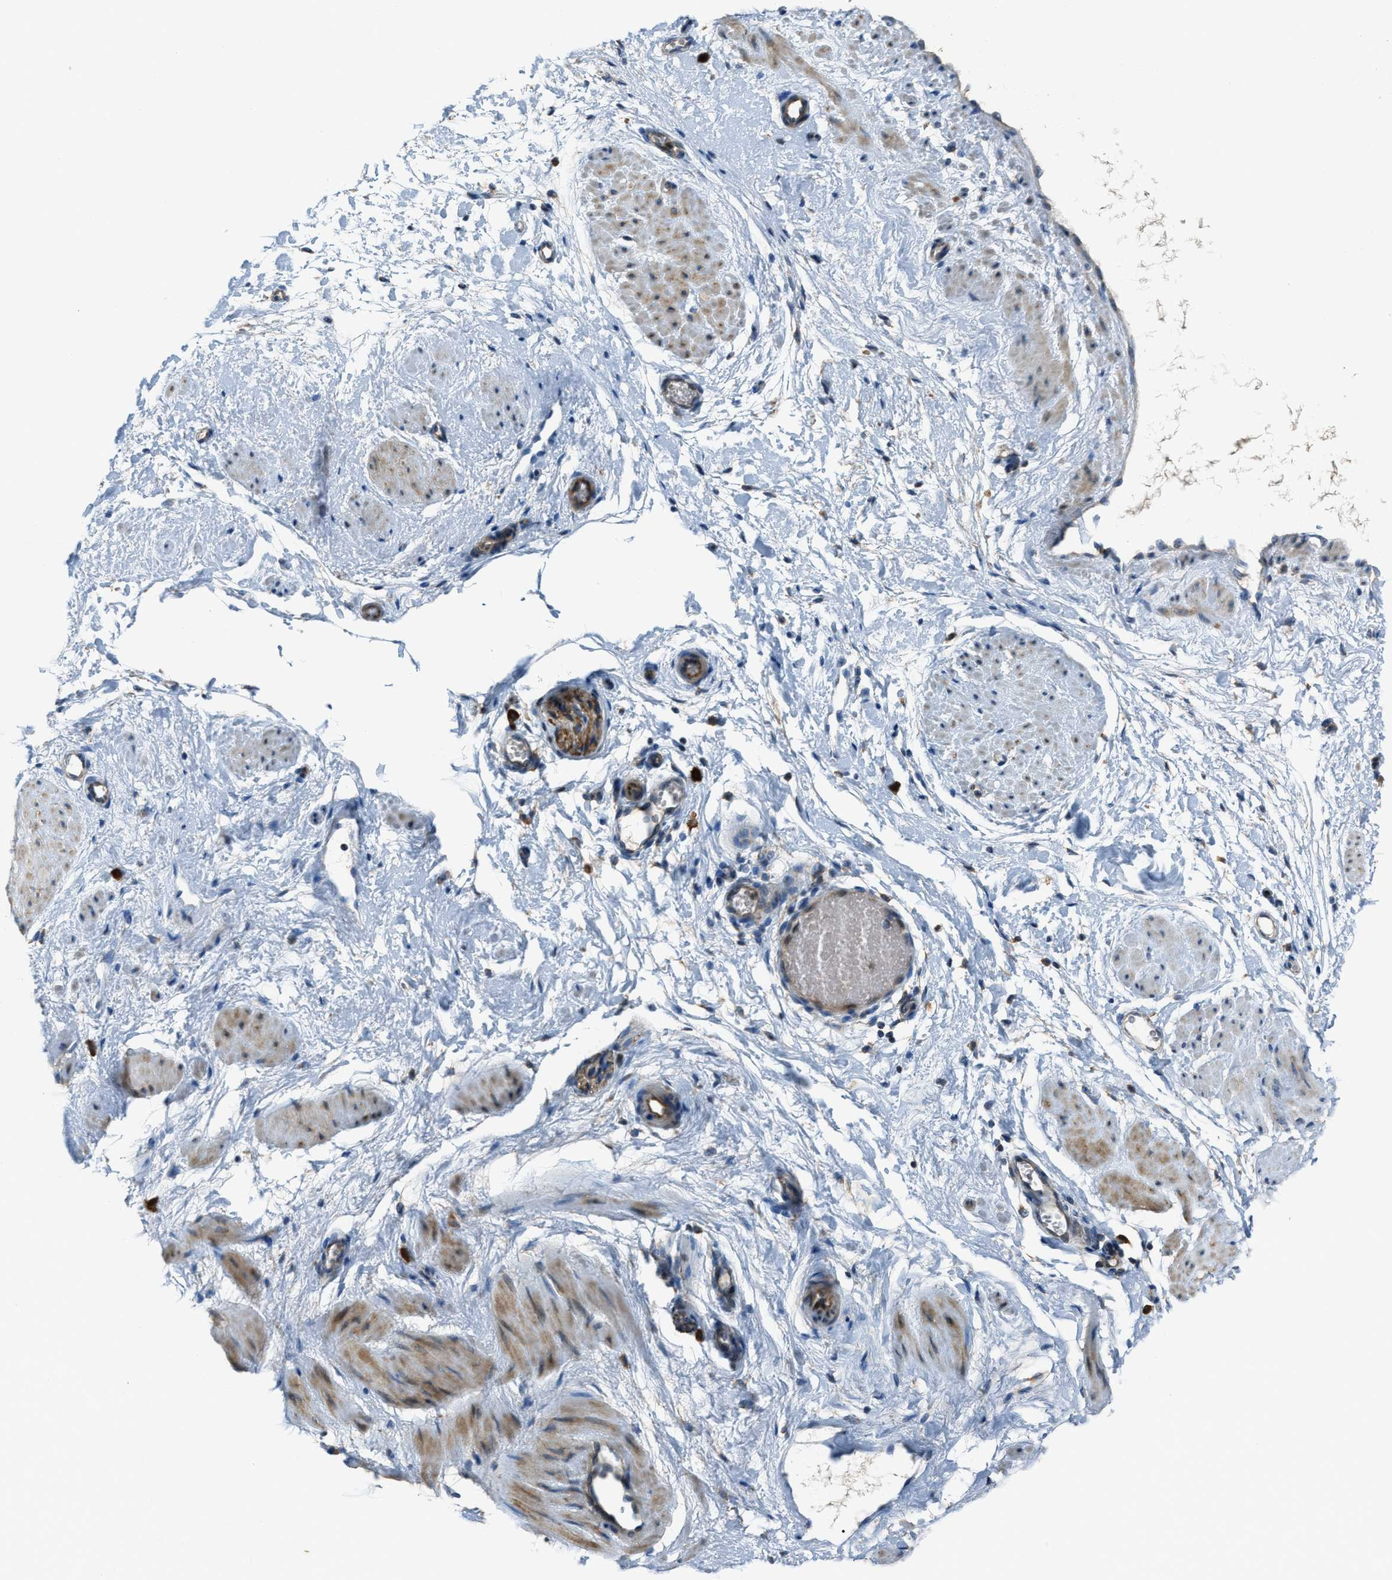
{"staining": {"intensity": "moderate", "quantity": ">75%", "location": "cytoplasmic/membranous,nuclear"}, "tissue": "adipose tissue", "cell_type": "Adipocytes", "image_type": "normal", "snomed": [{"axis": "morphology", "description": "Normal tissue, NOS"}, {"axis": "topography", "description": "Soft tissue"}], "caption": "Immunohistochemical staining of unremarkable human adipose tissue demonstrates medium levels of moderate cytoplasmic/membranous,nuclear staining in approximately >75% of adipocytes. (DAB IHC with brightfield microscopy, high magnification).", "gene": "SLC25A11", "patient": {"sex": "male", "age": 72}}